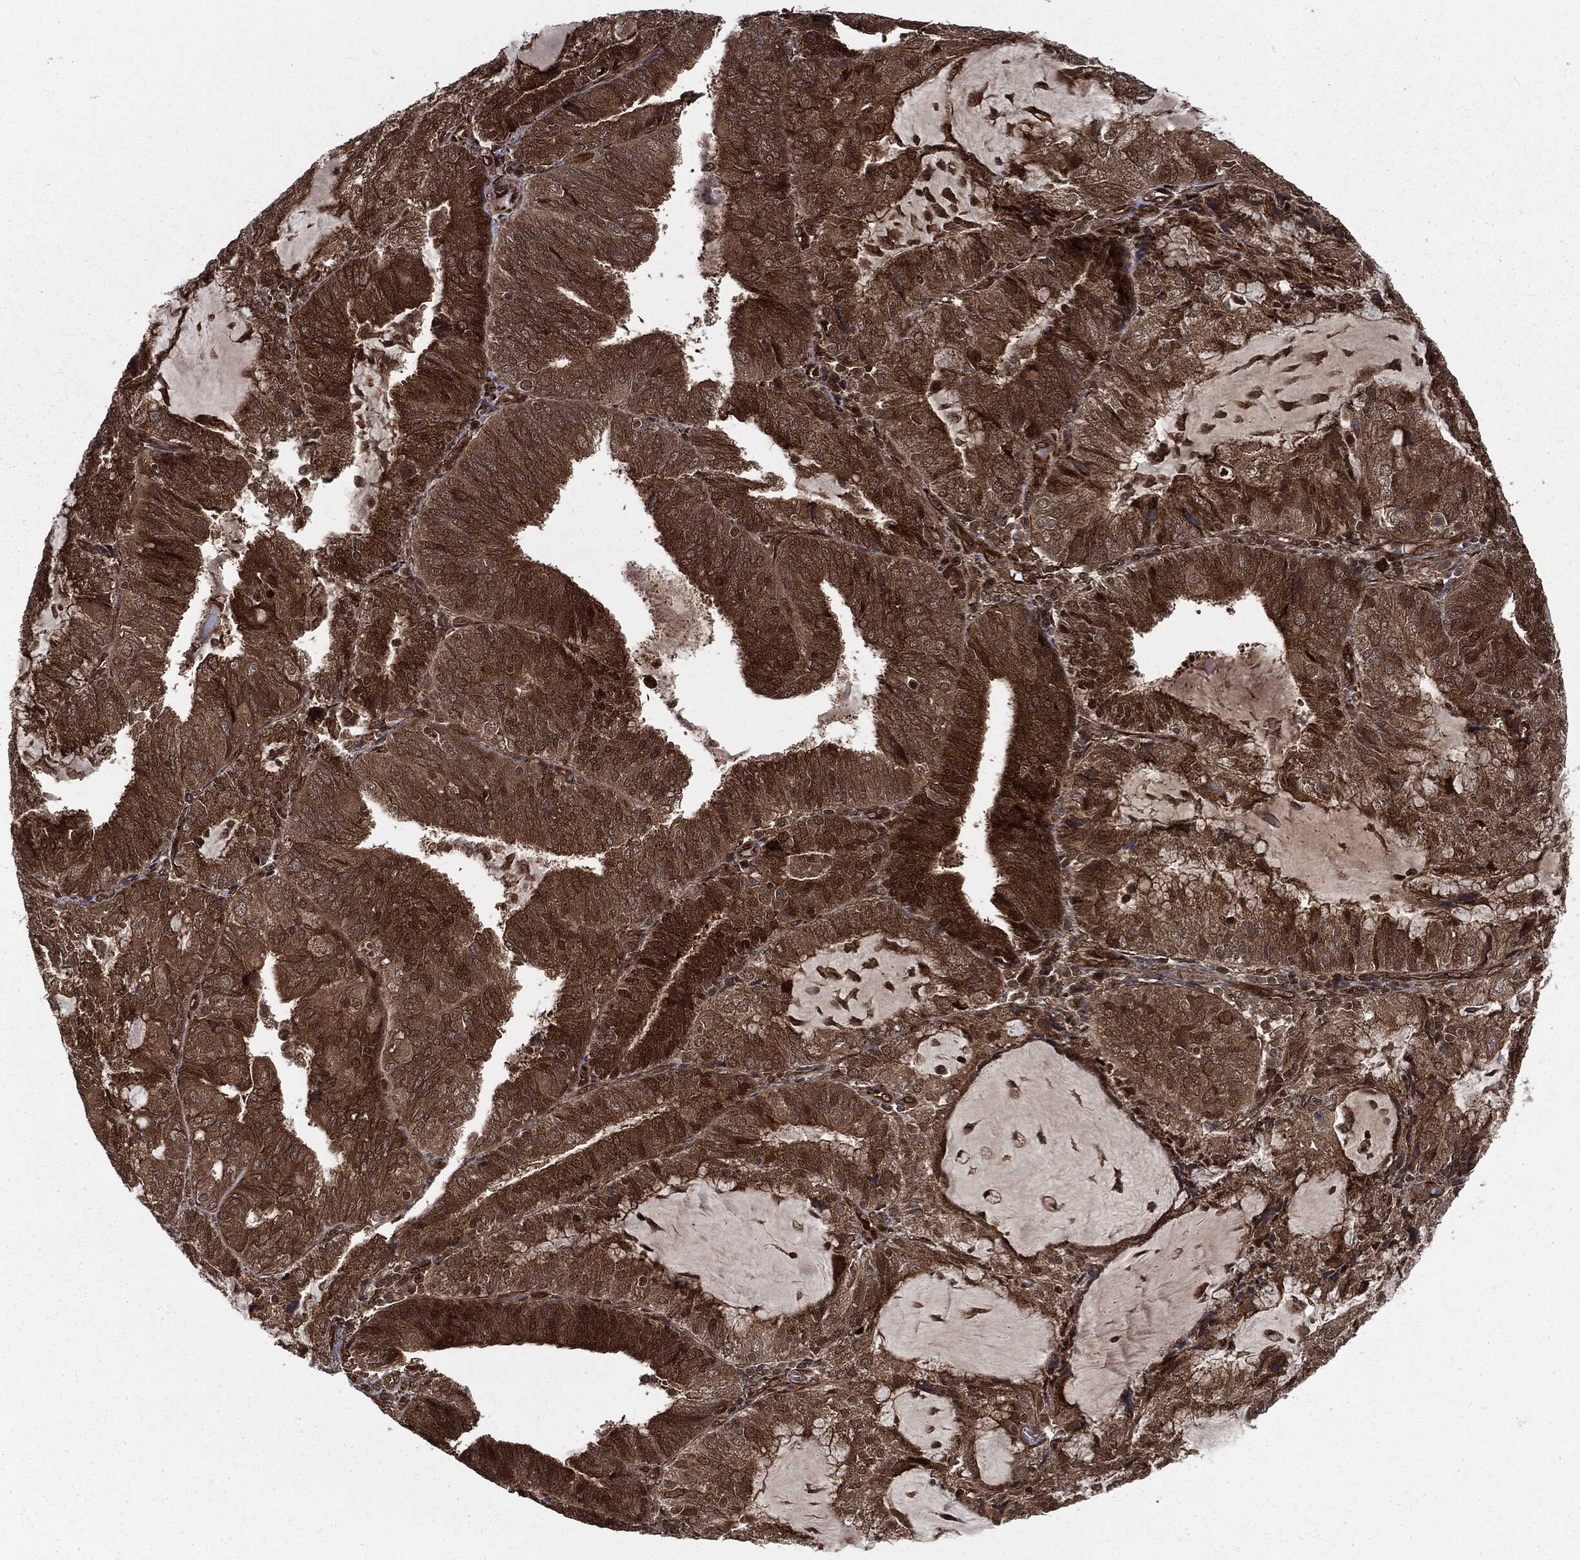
{"staining": {"intensity": "moderate", "quantity": ">75%", "location": "cytoplasmic/membranous,nuclear"}, "tissue": "endometrial cancer", "cell_type": "Tumor cells", "image_type": "cancer", "snomed": [{"axis": "morphology", "description": "Adenocarcinoma, NOS"}, {"axis": "topography", "description": "Endometrium"}], "caption": "Endometrial cancer stained for a protein (brown) demonstrates moderate cytoplasmic/membranous and nuclear positive positivity in about >75% of tumor cells.", "gene": "RANBP9", "patient": {"sex": "female", "age": 81}}